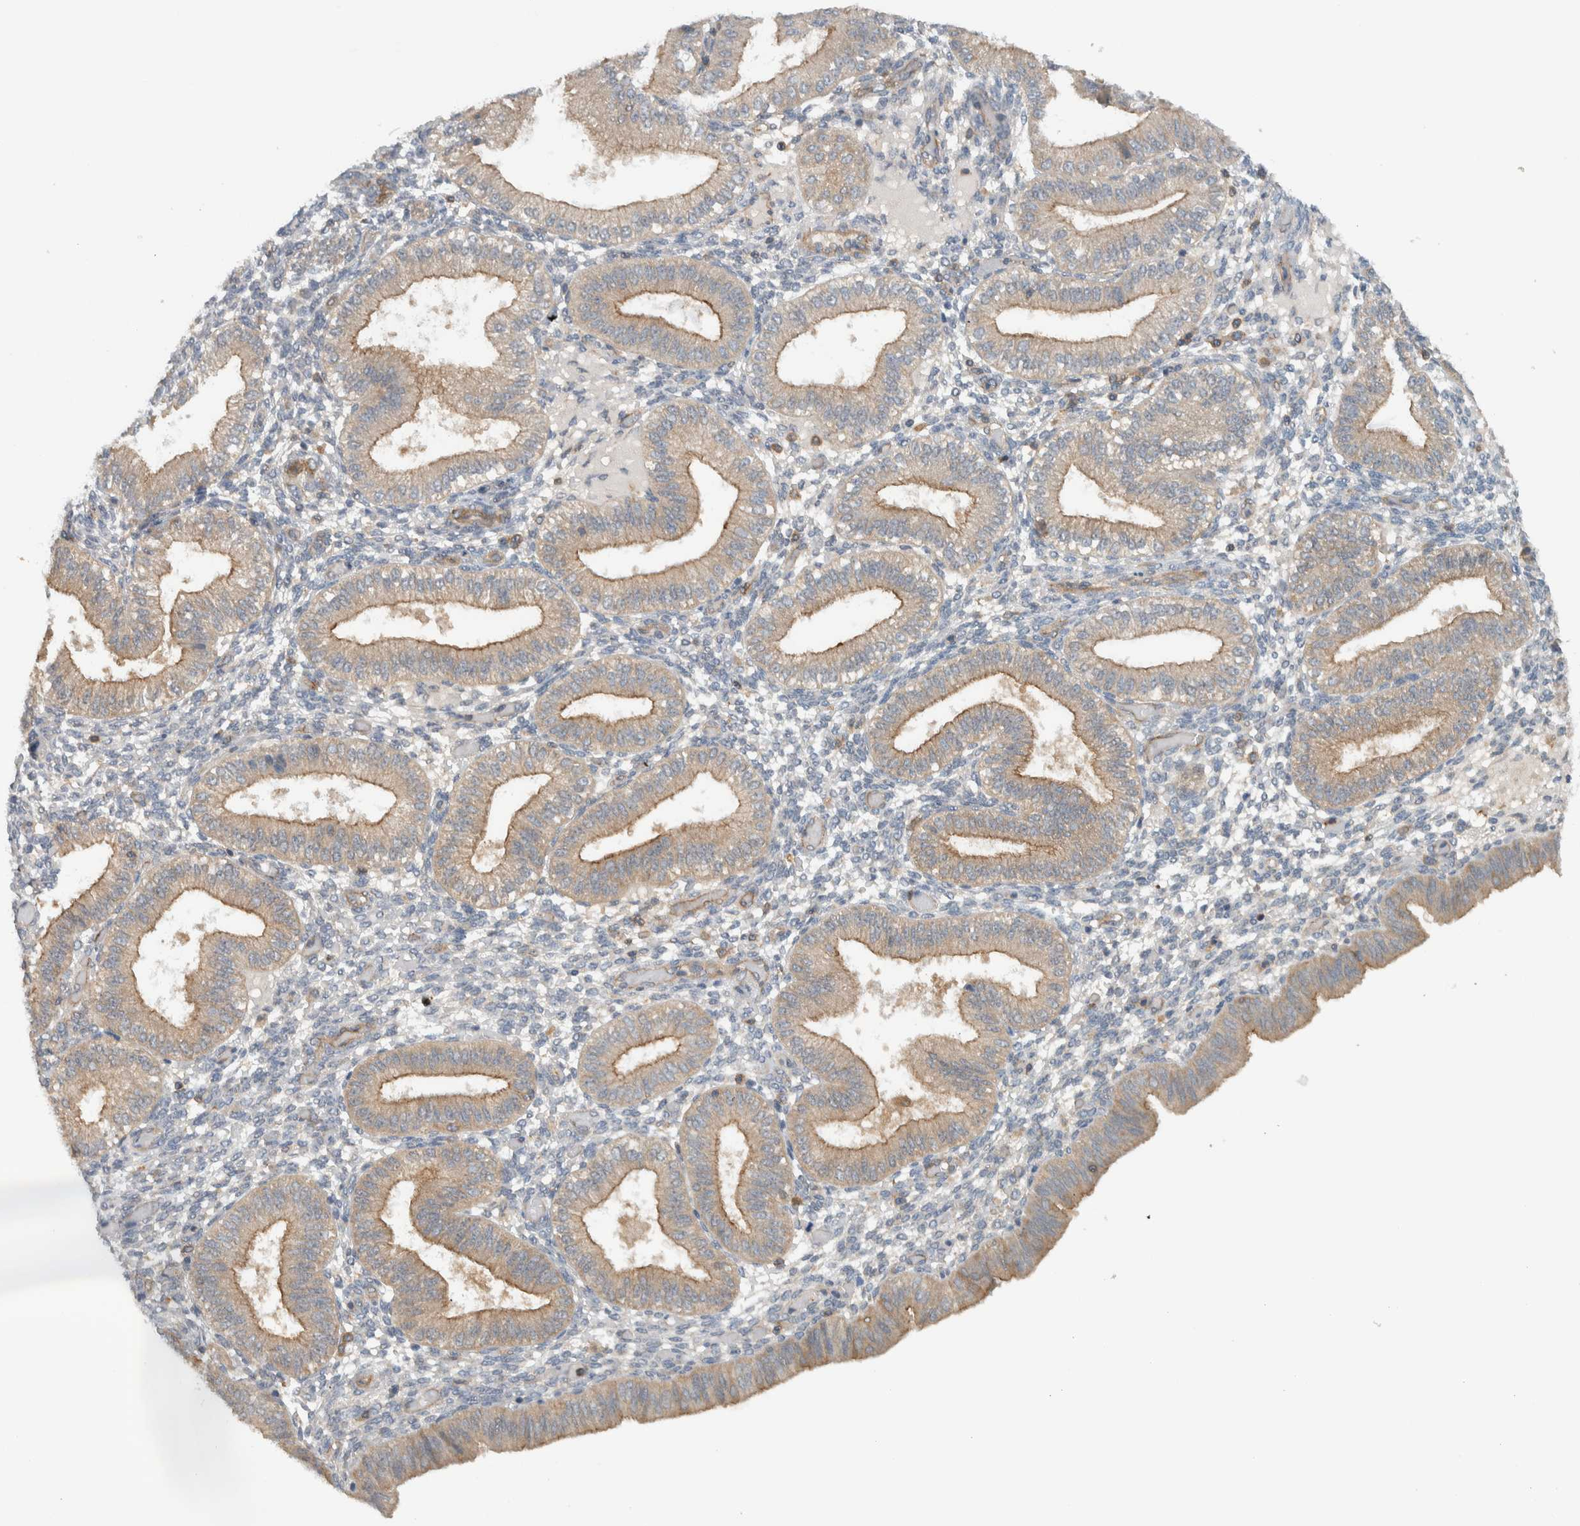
{"staining": {"intensity": "weak", "quantity": "<25%", "location": "cytoplasmic/membranous"}, "tissue": "endometrium", "cell_type": "Cells in endometrial stroma", "image_type": "normal", "snomed": [{"axis": "morphology", "description": "Normal tissue, NOS"}, {"axis": "topography", "description": "Endometrium"}], "caption": "Immunohistochemical staining of normal human endometrium demonstrates no significant positivity in cells in endometrial stroma. Brightfield microscopy of IHC stained with DAB (3,3'-diaminobenzidine) (brown) and hematoxylin (blue), captured at high magnification.", "gene": "MPRIP", "patient": {"sex": "female", "age": 39}}